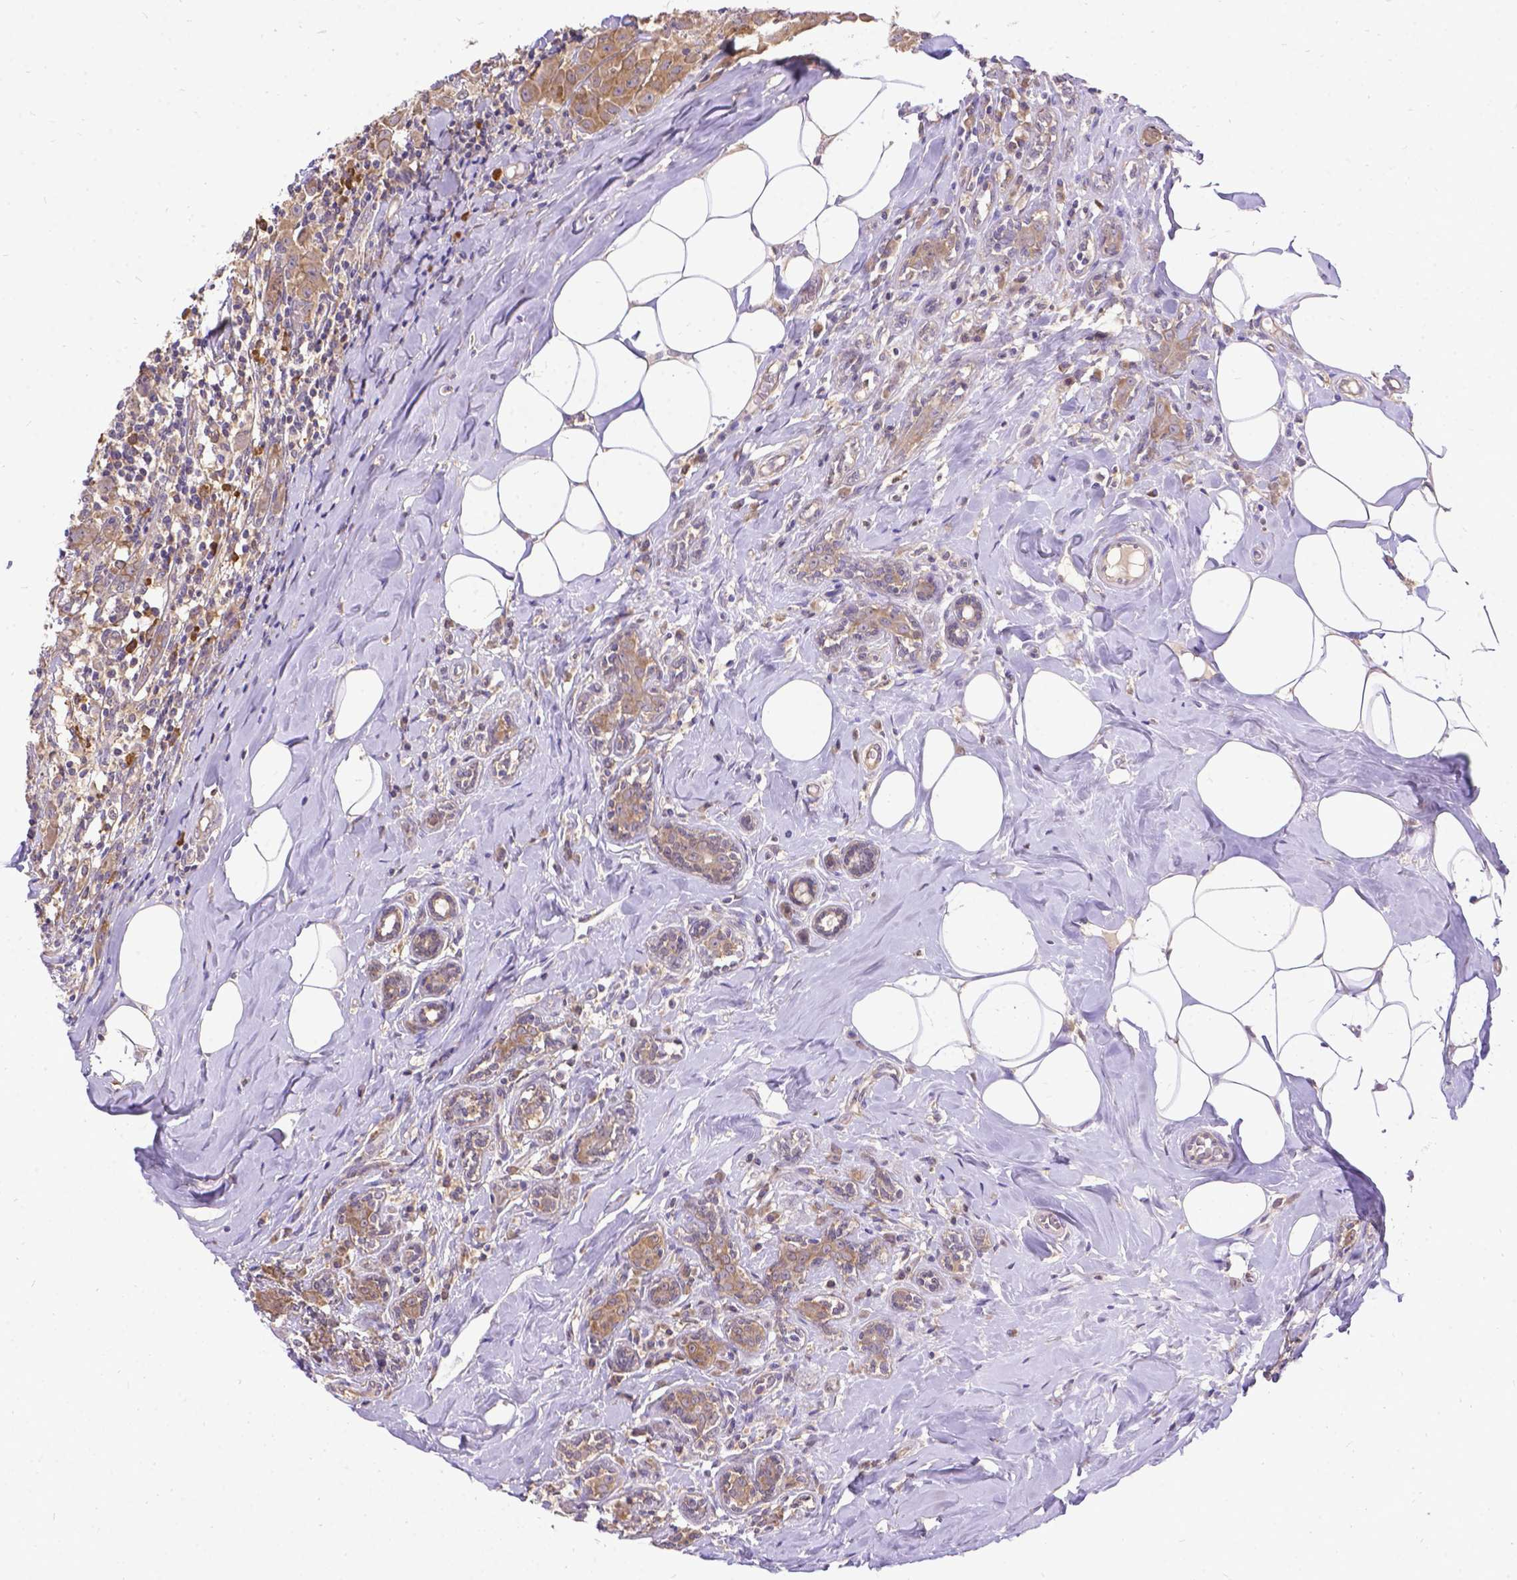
{"staining": {"intensity": "weak", "quantity": ">75%", "location": "cytoplasmic/membranous"}, "tissue": "breast cancer", "cell_type": "Tumor cells", "image_type": "cancer", "snomed": [{"axis": "morphology", "description": "Normal tissue, NOS"}, {"axis": "morphology", "description": "Duct carcinoma"}, {"axis": "topography", "description": "Breast"}], "caption": "Brown immunohistochemical staining in breast intraductal carcinoma demonstrates weak cytoplasmic/membranous staining in approximately >75% of tumor cells. The protein of interest is stained brown, and the nuclei are stained in blue (DAB IHC with brightfield microscopy, high magnification).", "gene": "DENND6A", "patient": {"sex": "female", "age": 43}}